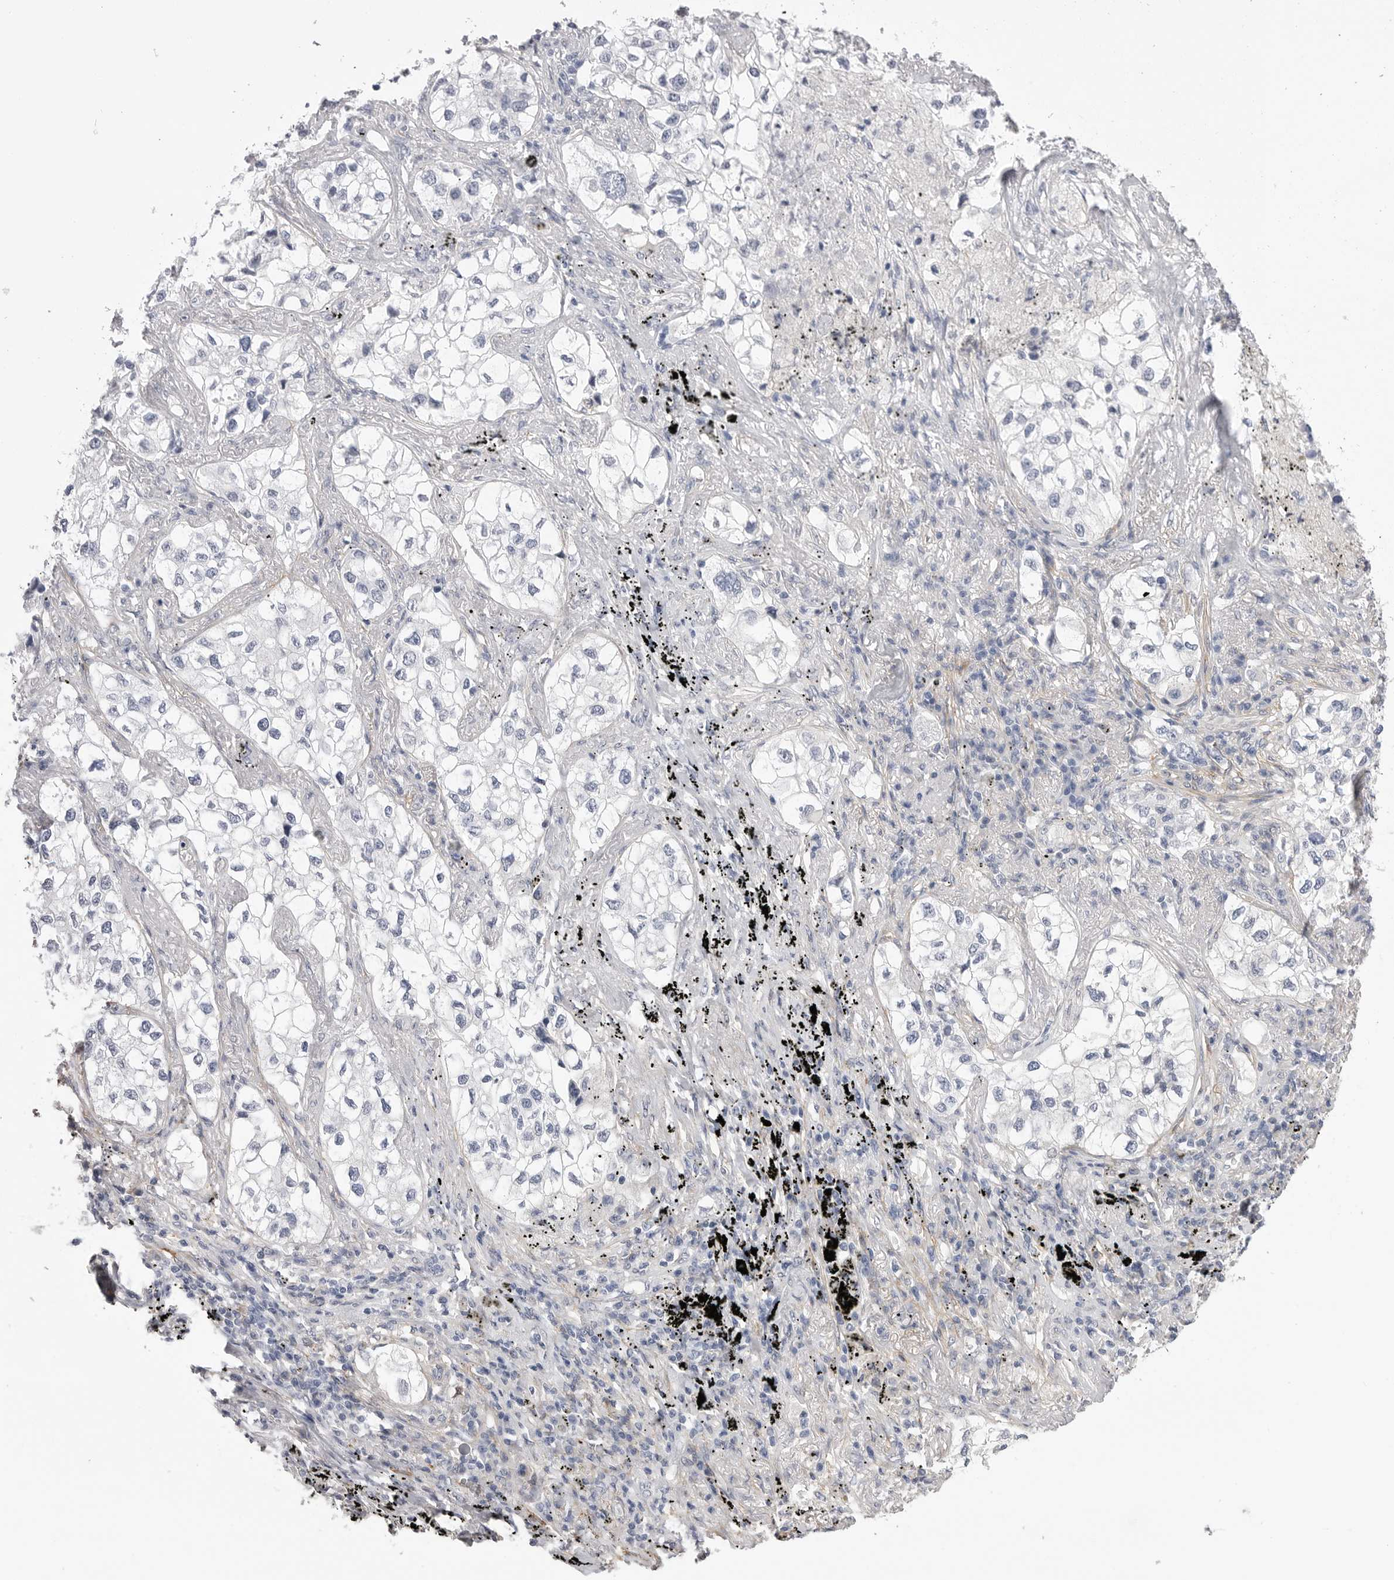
{"staining": {"intensity": "negative", "quantity": "none", "location": "none"}, "tissue": "lung cancer", "cell_type": "Tumor cells", "image_type": "cancer", "snomed": [{"axis": "morphology", "description": "Adenocarcinoma, NOS"}, {"axis": "topography", "description": "Lung"}], "caption": "DAB (3,3'-diaminobenzidine) immunohistochemical staining of lung cancer displays no significant expression in tumor cells.", "gene": "AKAP12", "patient": {"sex": "male", "age": 63}}